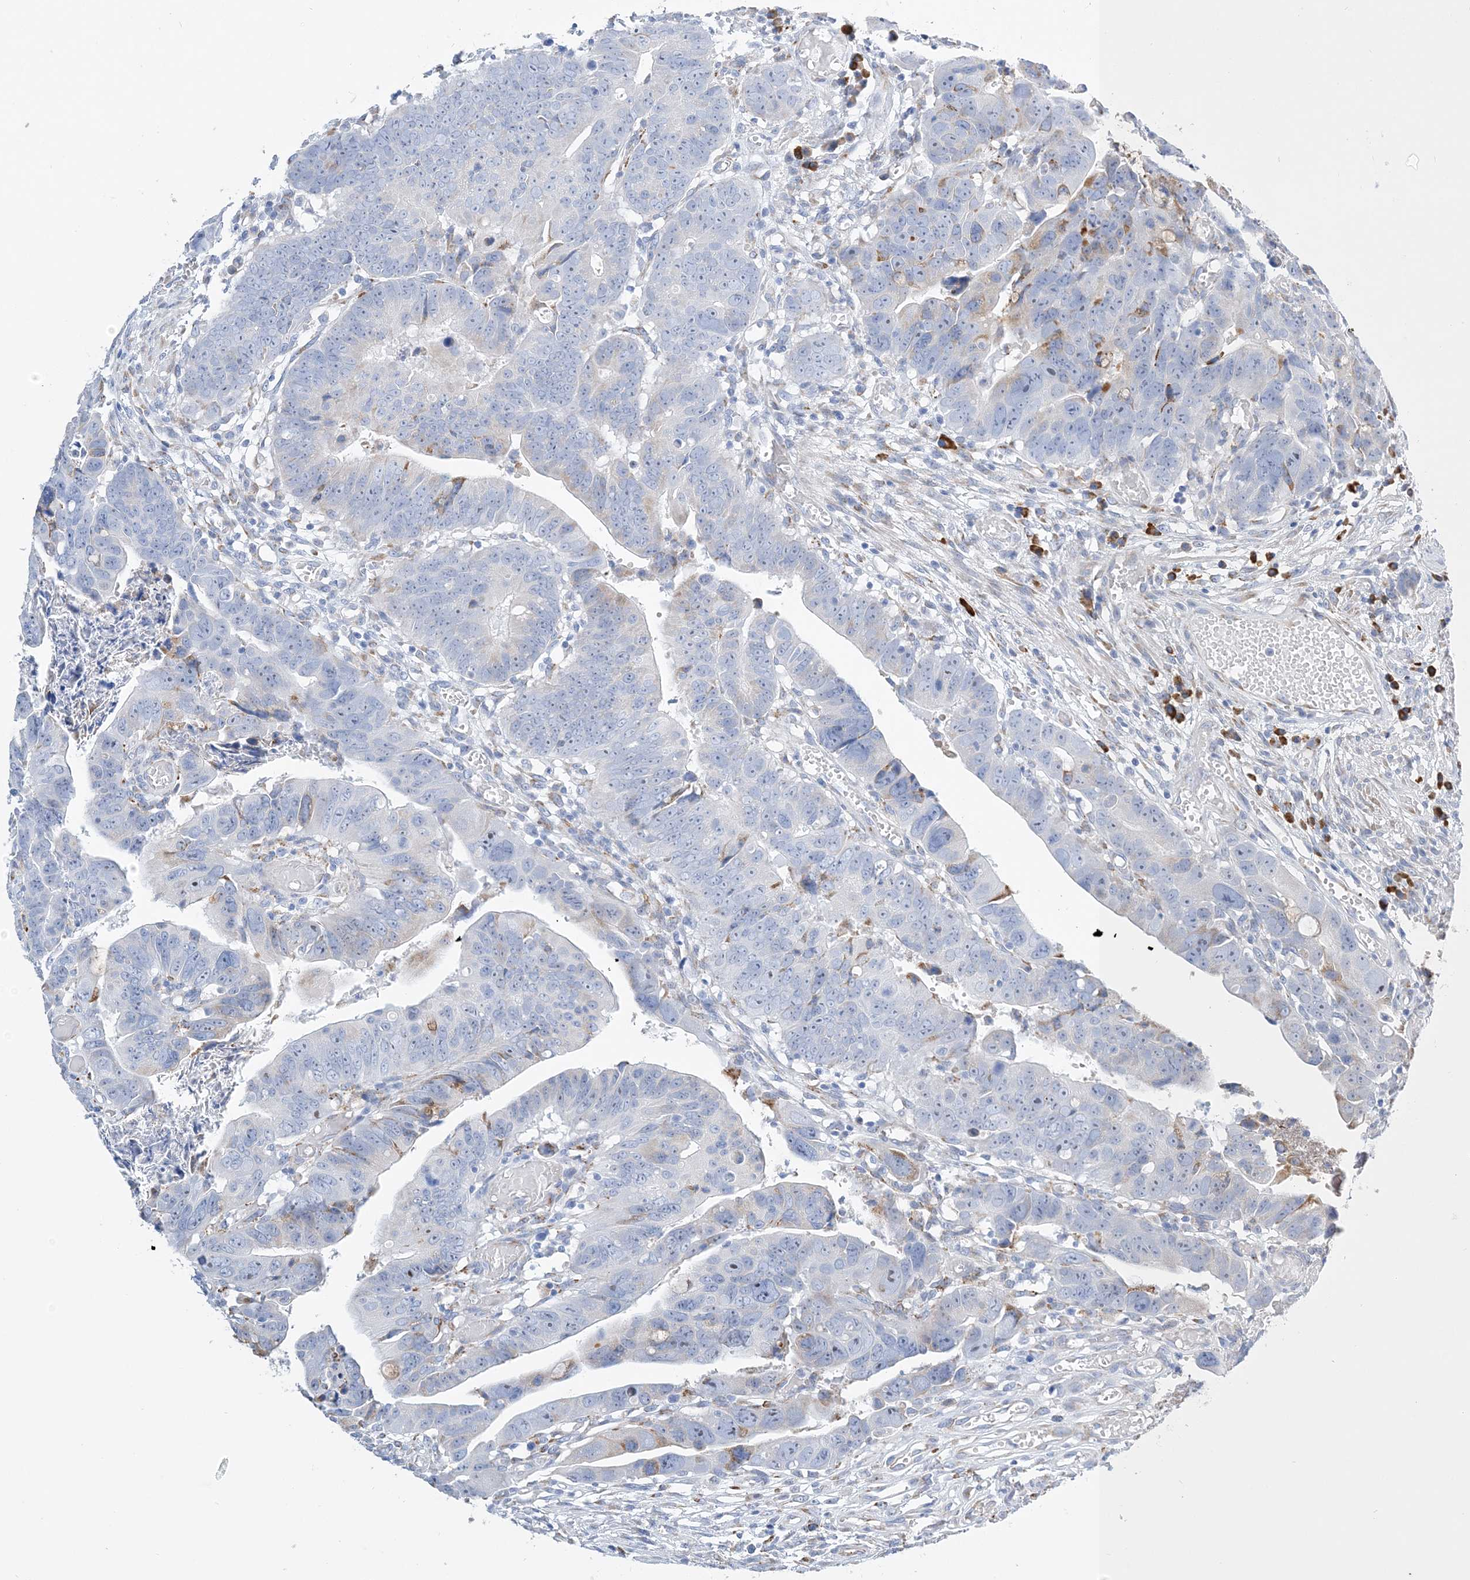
{"staining": {"intensity": "negative", "quantity": "none", "location": "none"}, "tissue": "colorectal cancer", "cell_type": "Tumor cells", "image_type": "cancer", "snomed": [{"axis": "morphology", "description": "Adenocarcinoma, NOS"}, {"axis": "topography", "description": "Rectum"}], "caption": "Tumor cells show no significant protein positivity in adenocarcinoma (colorectal). Brightfield microscopy of IHC stained with DAB (3,3'-diaminobenzidine) (brown) and hematoxylin (blue), captured at high magnification.", "gene": "TSPYL6", "patient": {"sex": "female", "age": 65}}